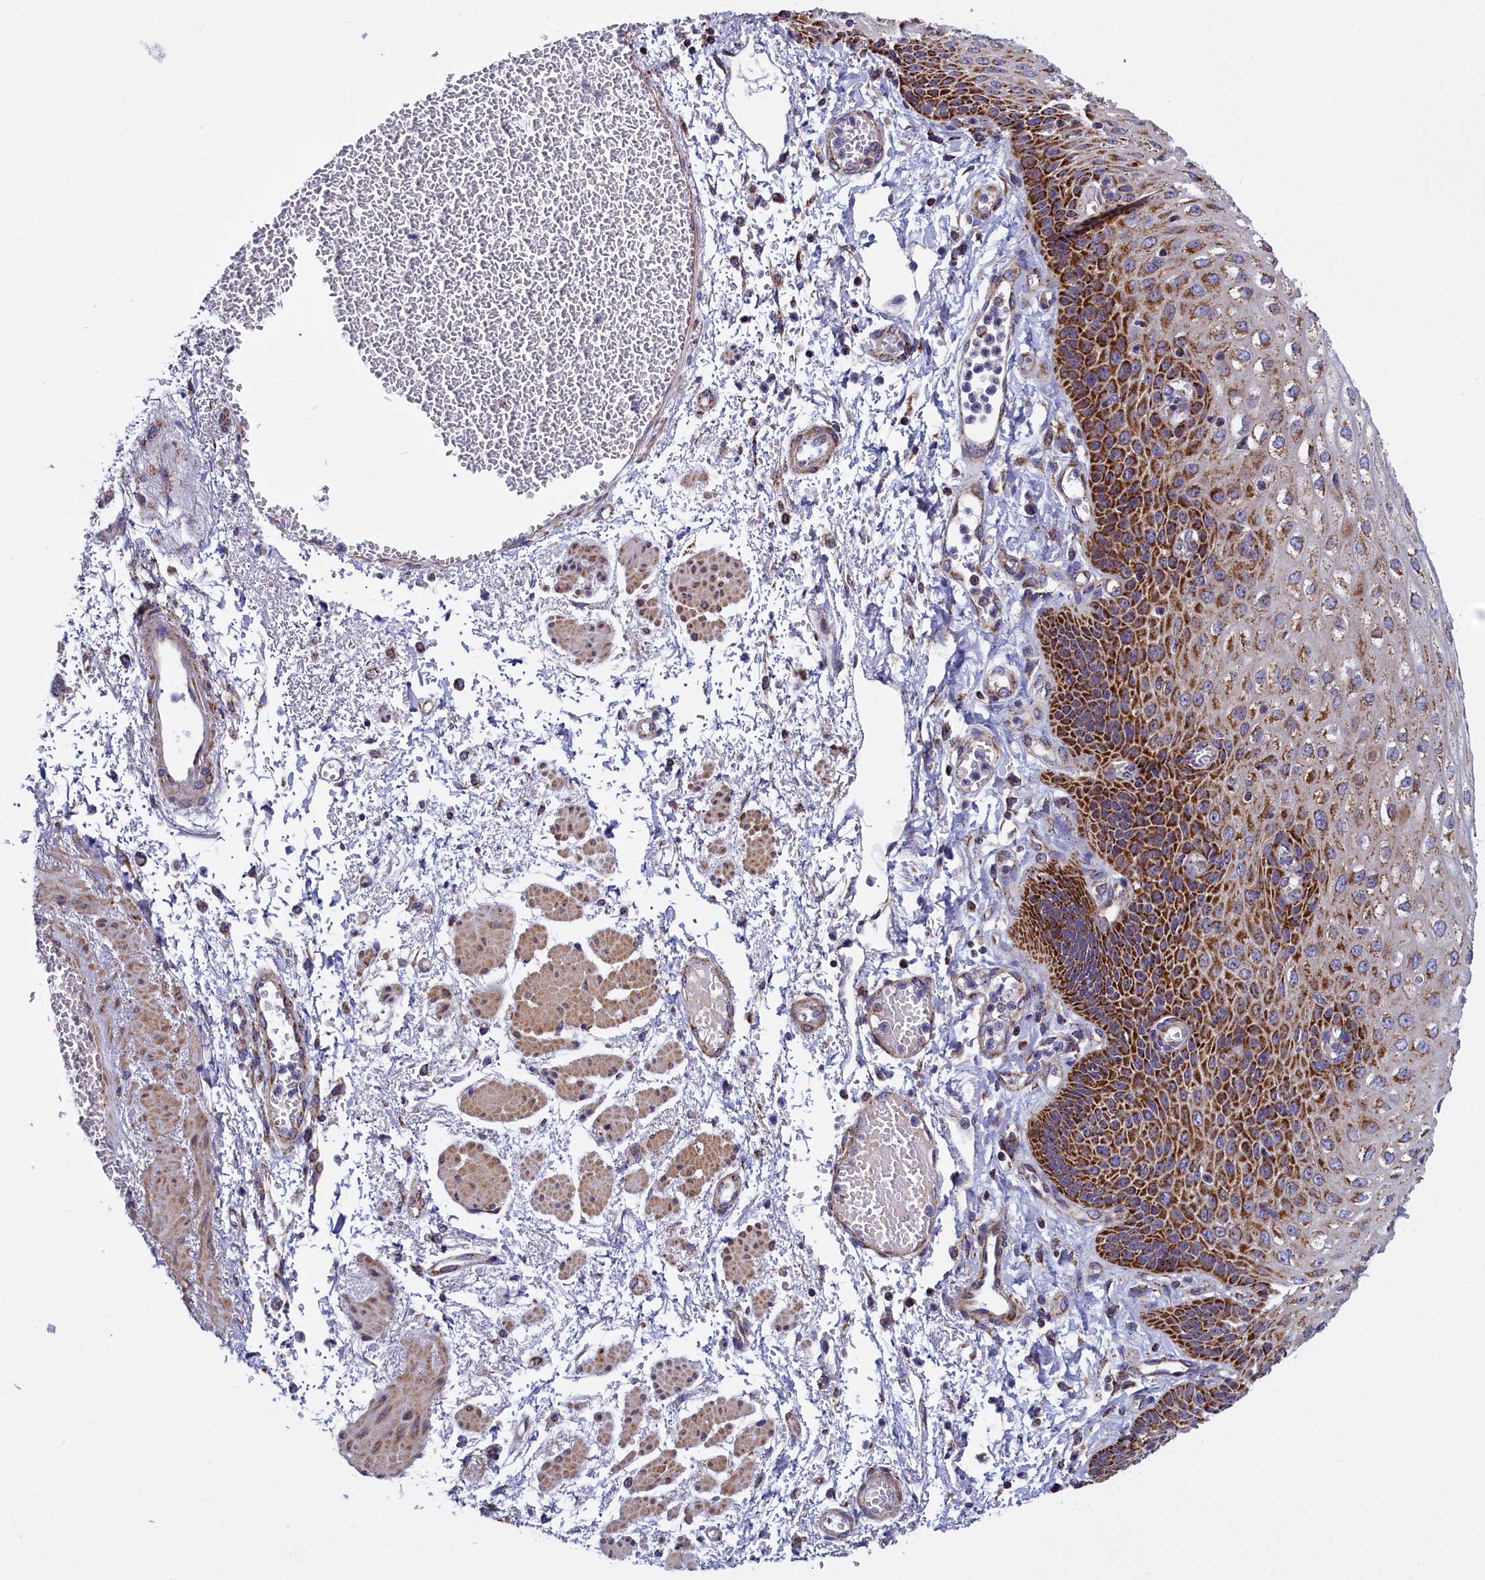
{"staining": {"intensity": "strong", "quantity": "25%-75%", "location": "cytoplasmic/membranous"}, "tissue": "esophagus", "cell_type": "Squamous epithelial cells", "image_type": "normal", "snomed": [{"axis": "morphology", "description": "Normal tissue, NOS"}, {"axis": "topography", "description": "Esophagus"}], "caption": "Squamous epithelial cells demonstrate high levels of strong cytoplasmic/membranous positivity in approximately 25%-75% of cells in benign human esophagus.", "gene": "IFT122", "patient": {"sex": "male", "age": 81}}